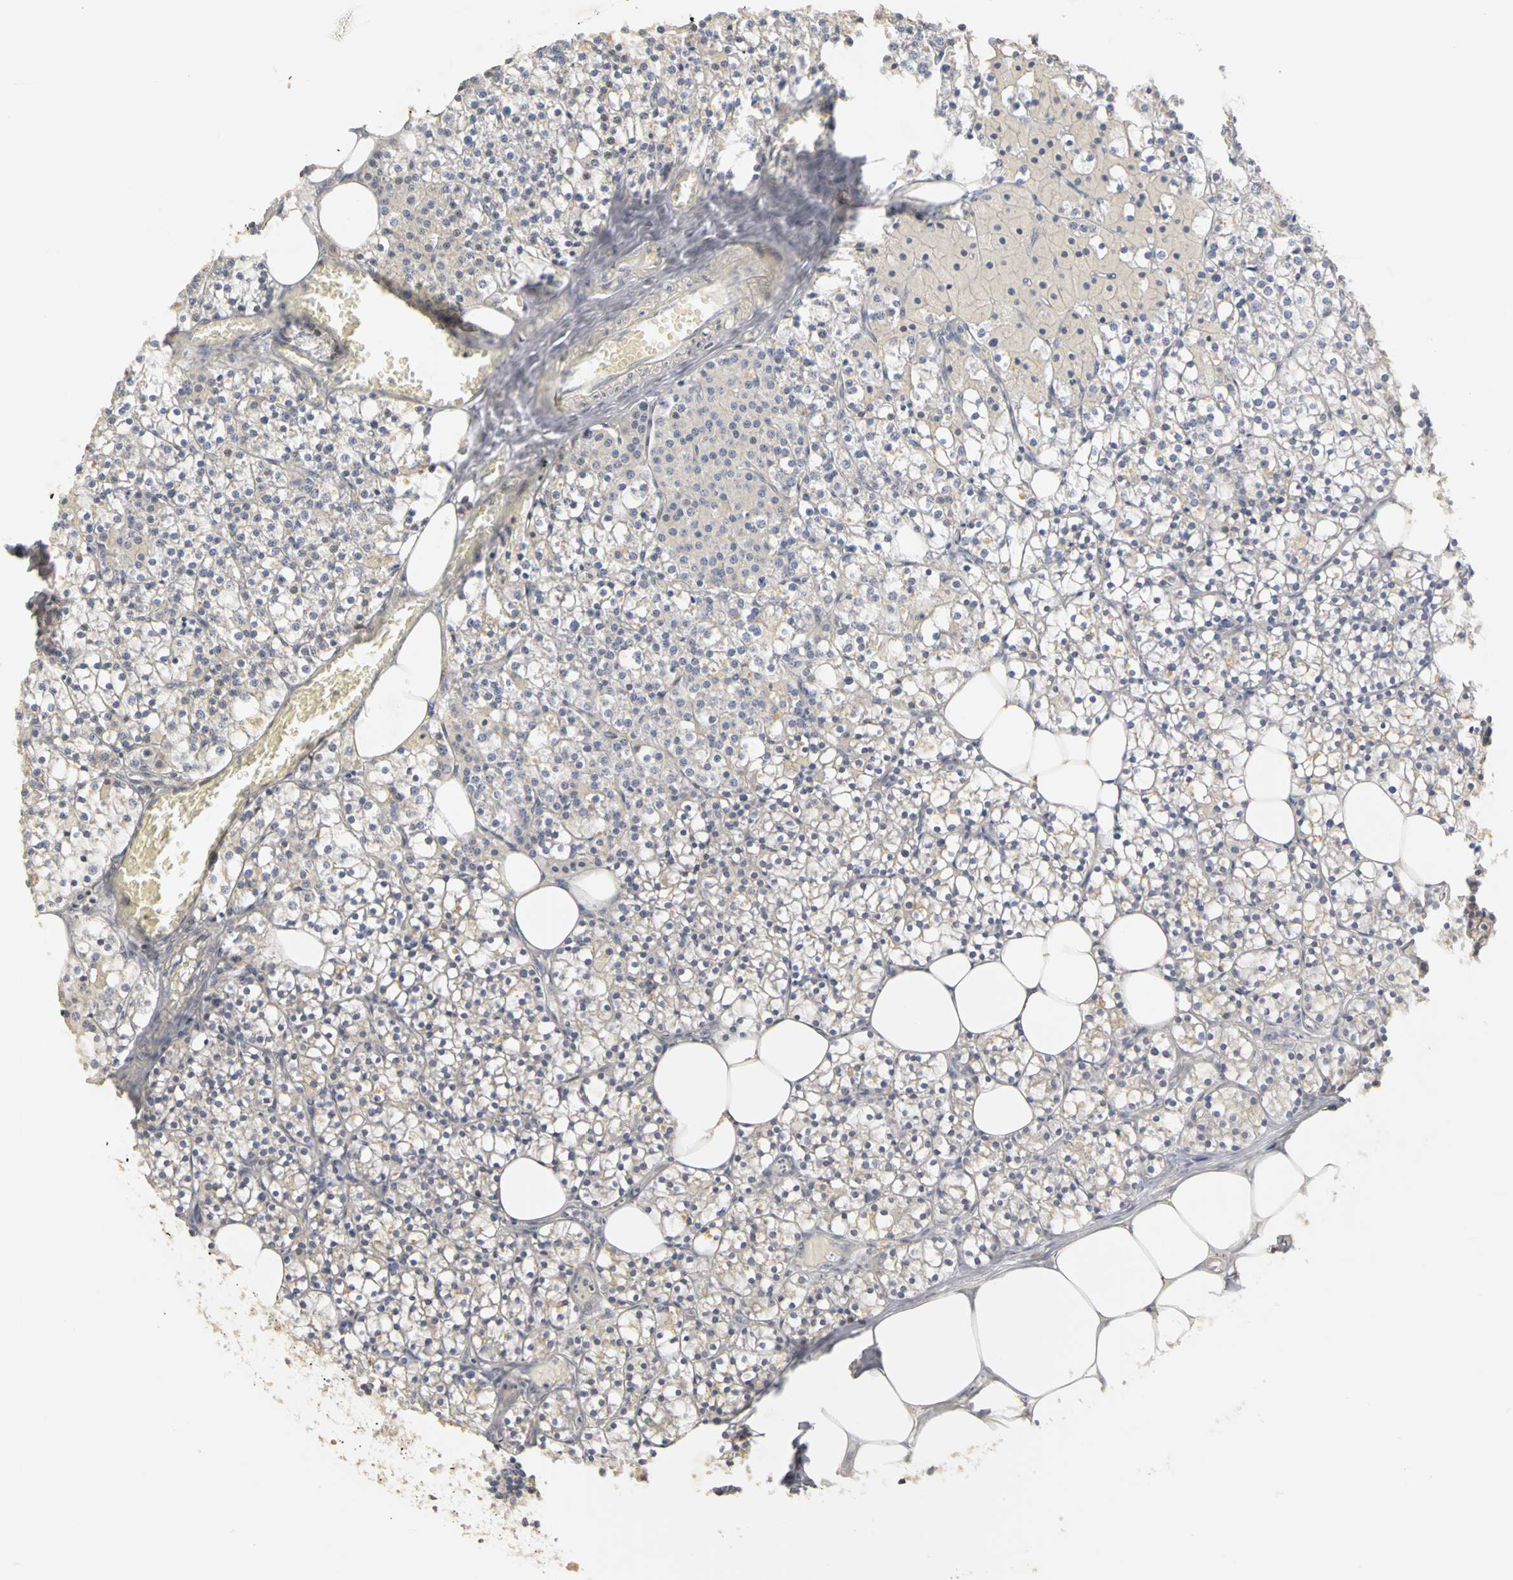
{"staining": {"intensity": "negative", "quantity": "none", "location": "none"}, "tissue": "parathyroid gland", "cell_type": "Glandular cells", "image_type": "normal", "snomed": [{"axis": "morphology", "description": "Normal tissue, NOS"}, {"axis": "topography", "description": "Parathyroid gland"}], "caption": "A histopathology image of human parathyroid gland is negative for staining in glandular cells. (DAB IHC visualized using brightfield microscopy, high magnification).", "gene": "PGR", "patient": {"sex": "female", "age": 63}}